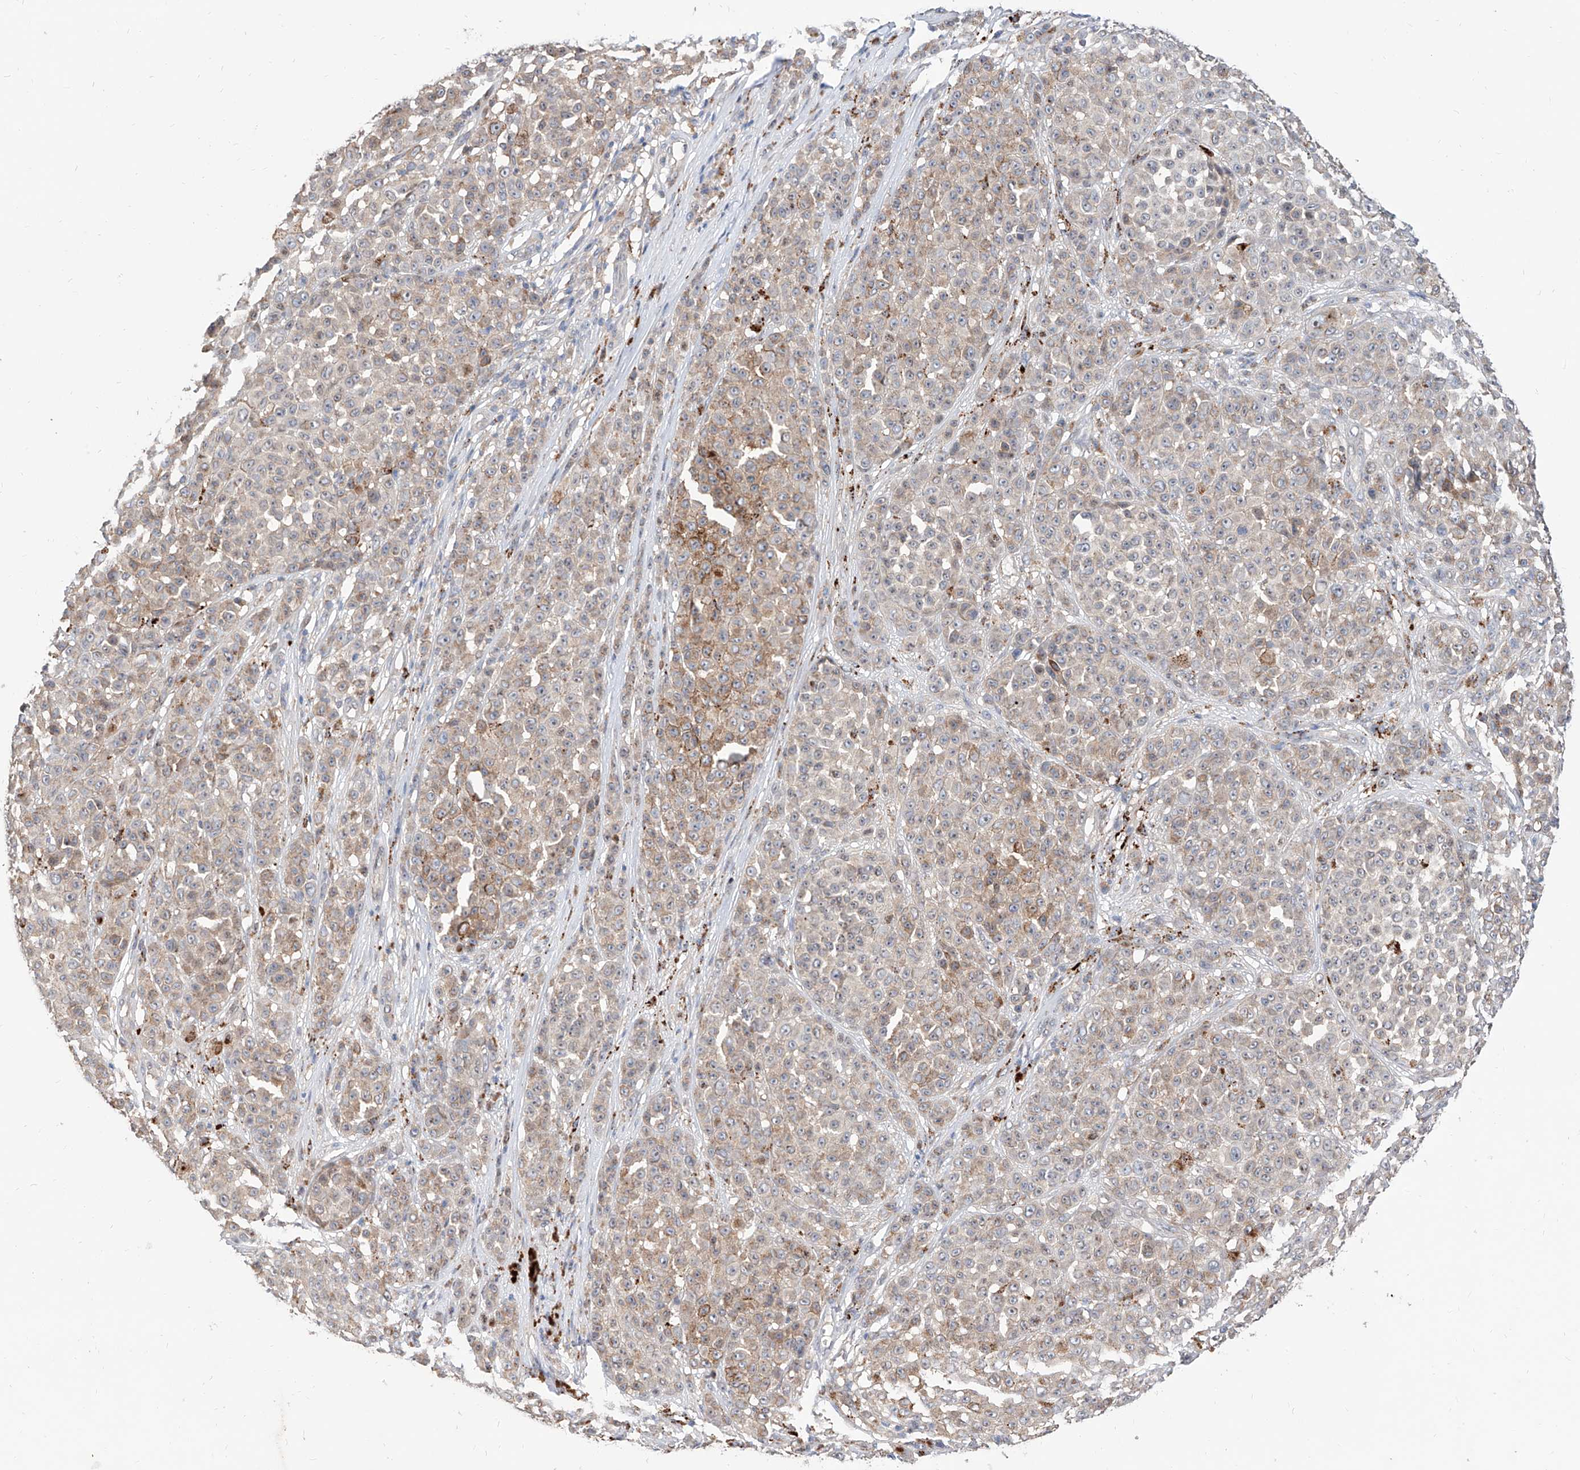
{"staining": {"intensity": "weak", "quantity": "25%-75%", "location": "cytoplasmic/membranous"}, "tissue": "melanoma", "cell_type": "Tumor cells", "image_type": "cancer", "snomed": [{"axis": "morphology", "description": "Malignant melanoma, NOS"}, {"axis": "topography", "description": "Skin"}], "caption": "Weak cytoplasmic/membranous protein staining is appreciated in about 25%-75% of tumor cells in malignant melanoma.", "gene": "MAGEE2", "patient": {"sex": "female", "age": 94}}